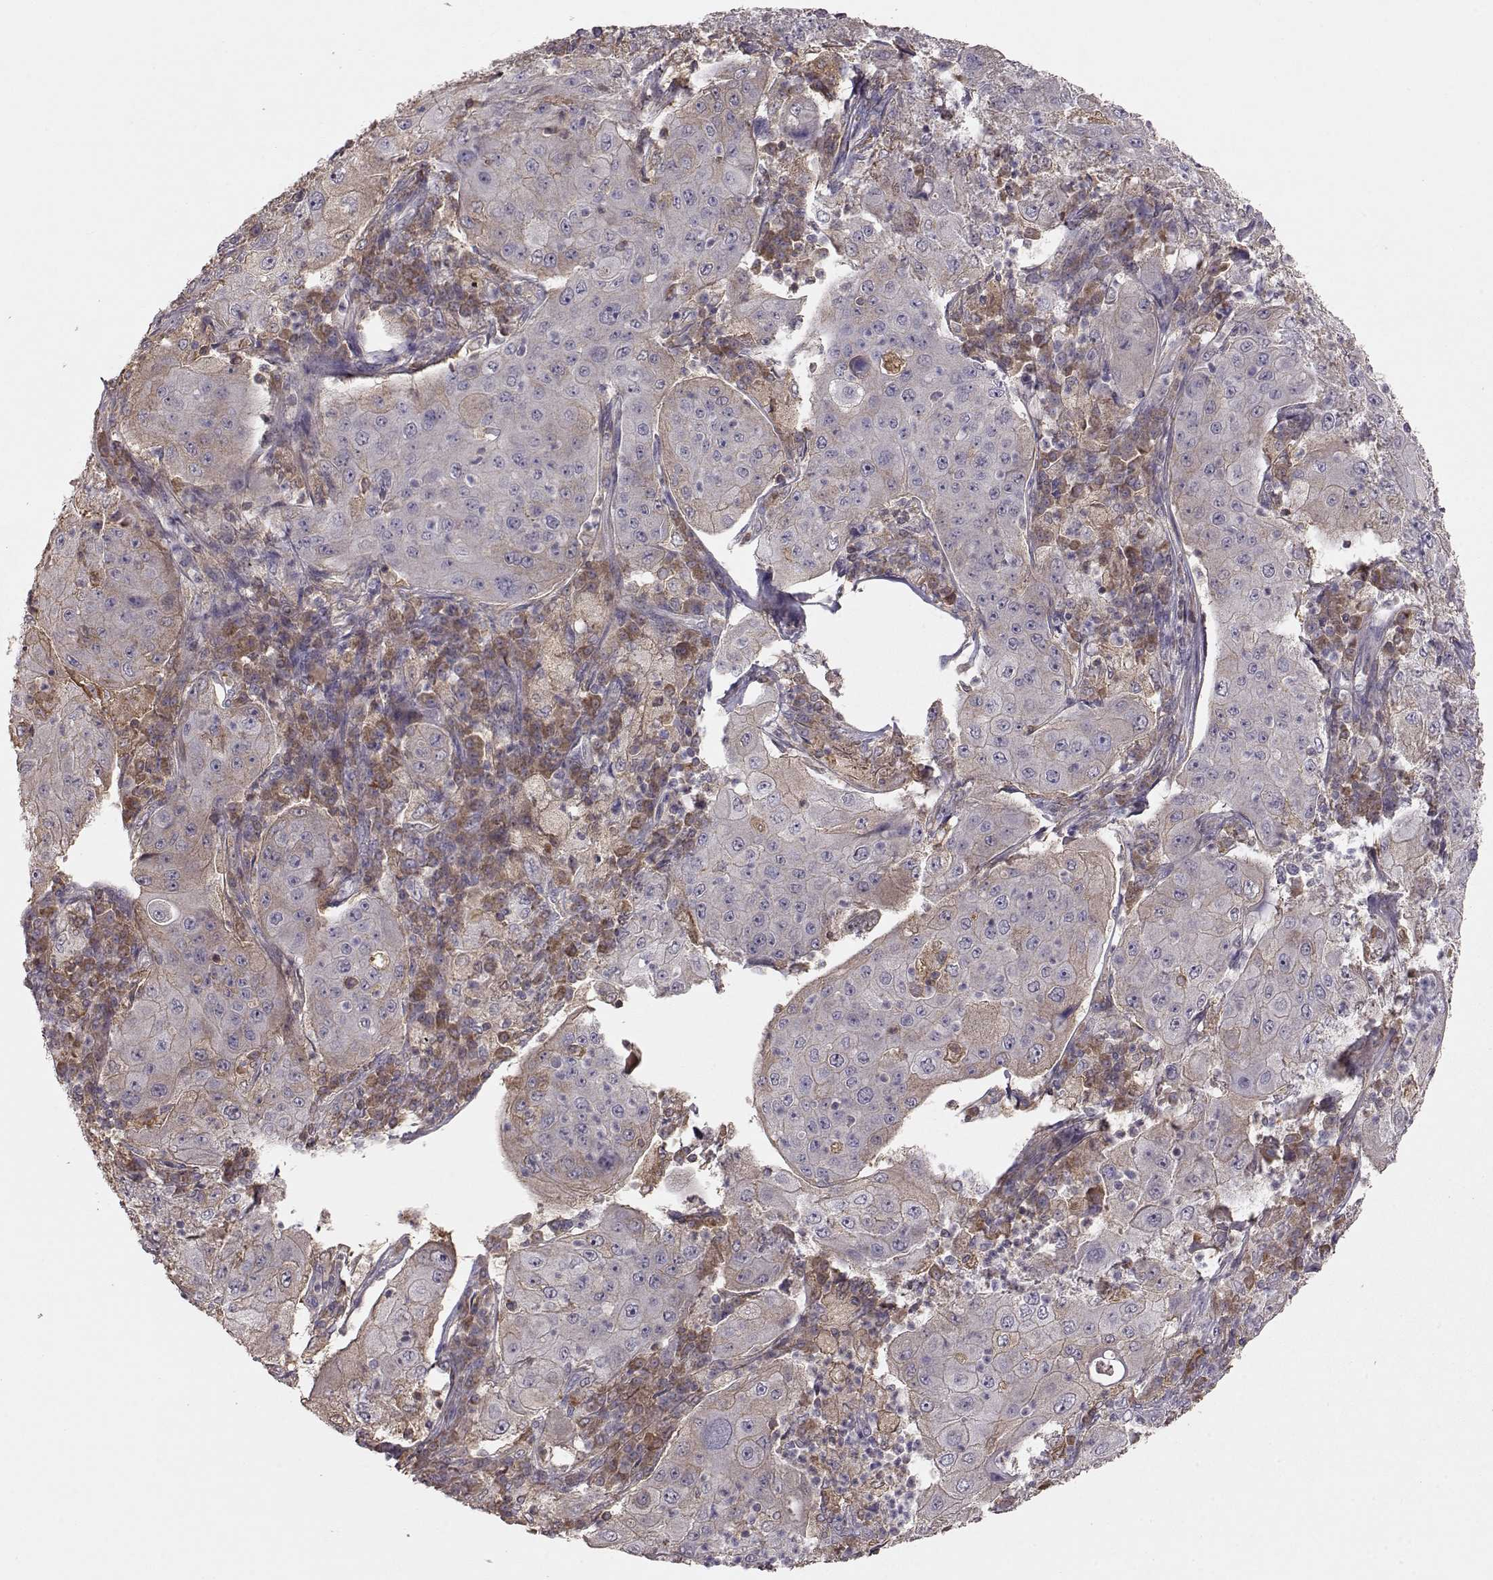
{"staining": {"intensity": "weak", "quantity": "<25%", "location": "cytoplasmic/membranous"}, "tissue": "lung cancer", "cell_type": "Tumor cells", "image_type": "cancer", "snomed": [{"axis": "morphology", "description": "Squamous cell carcinoma, NOS"}, {"axis": "topography", "description": "Lung"}], "caption": "Human lung cancer (squamous cell carcinoma) stained for a protein using IHC displays no staining in tumor cells.", "gene": "PMCH", "patient": {"sex": "female", "age": 59}}